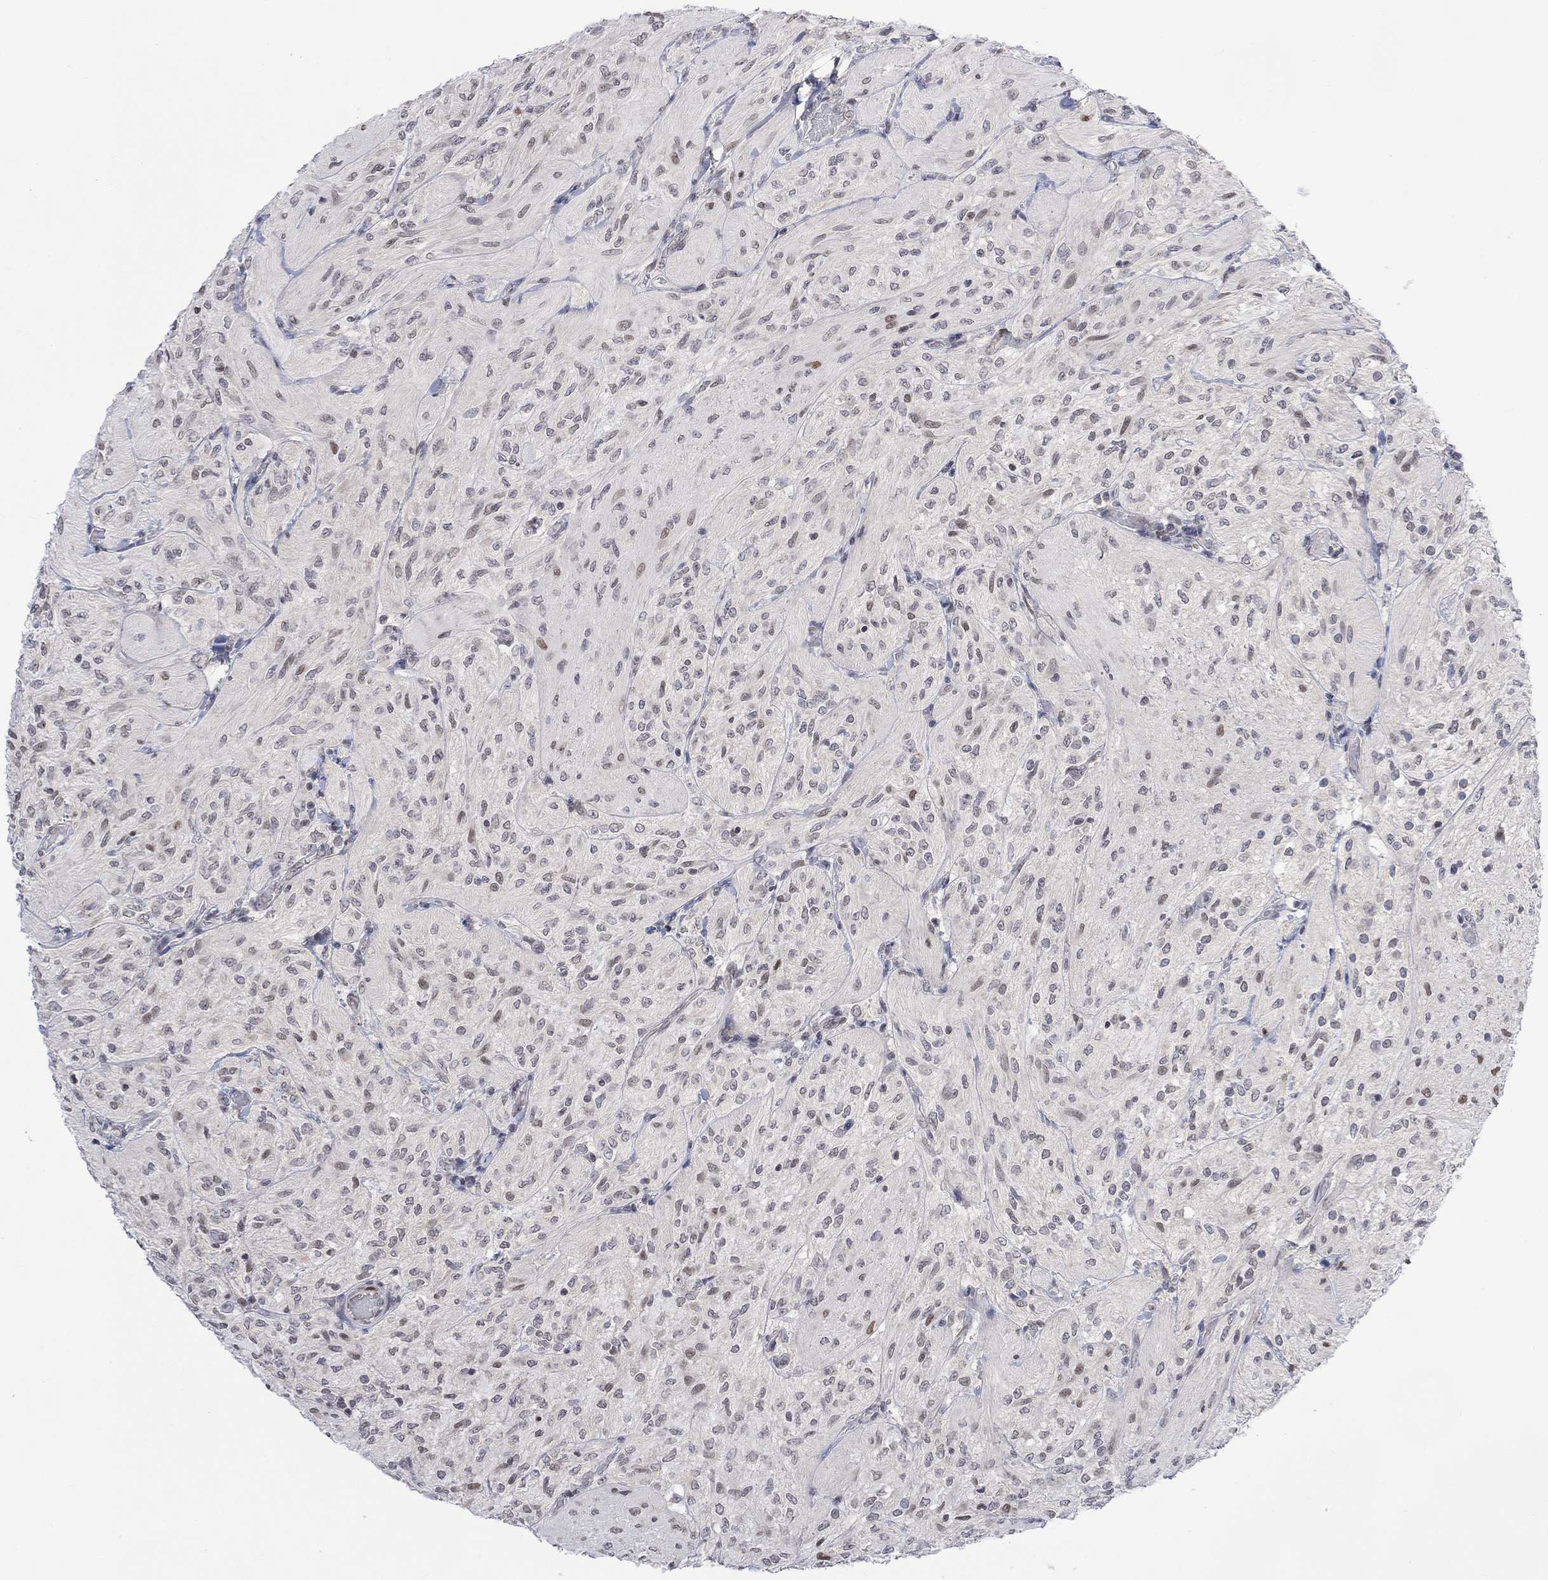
{"staining": {"intensity": "negative", "quantity": "none", "location": "none"}, "tissue": "glioma", "cell_type": "Tumor cells", "image_type": "cancer", "snomed": [{"axis": "morphology", "description": "Glioma, malignant, Low grade"}, {"axis": "topography", "description": "Brain"}], "caption": "Tumor cells are negative for brown protein staining in glioma.", "gene": "RAD54L2", "patient": {"sex": "male", "age": 3}}